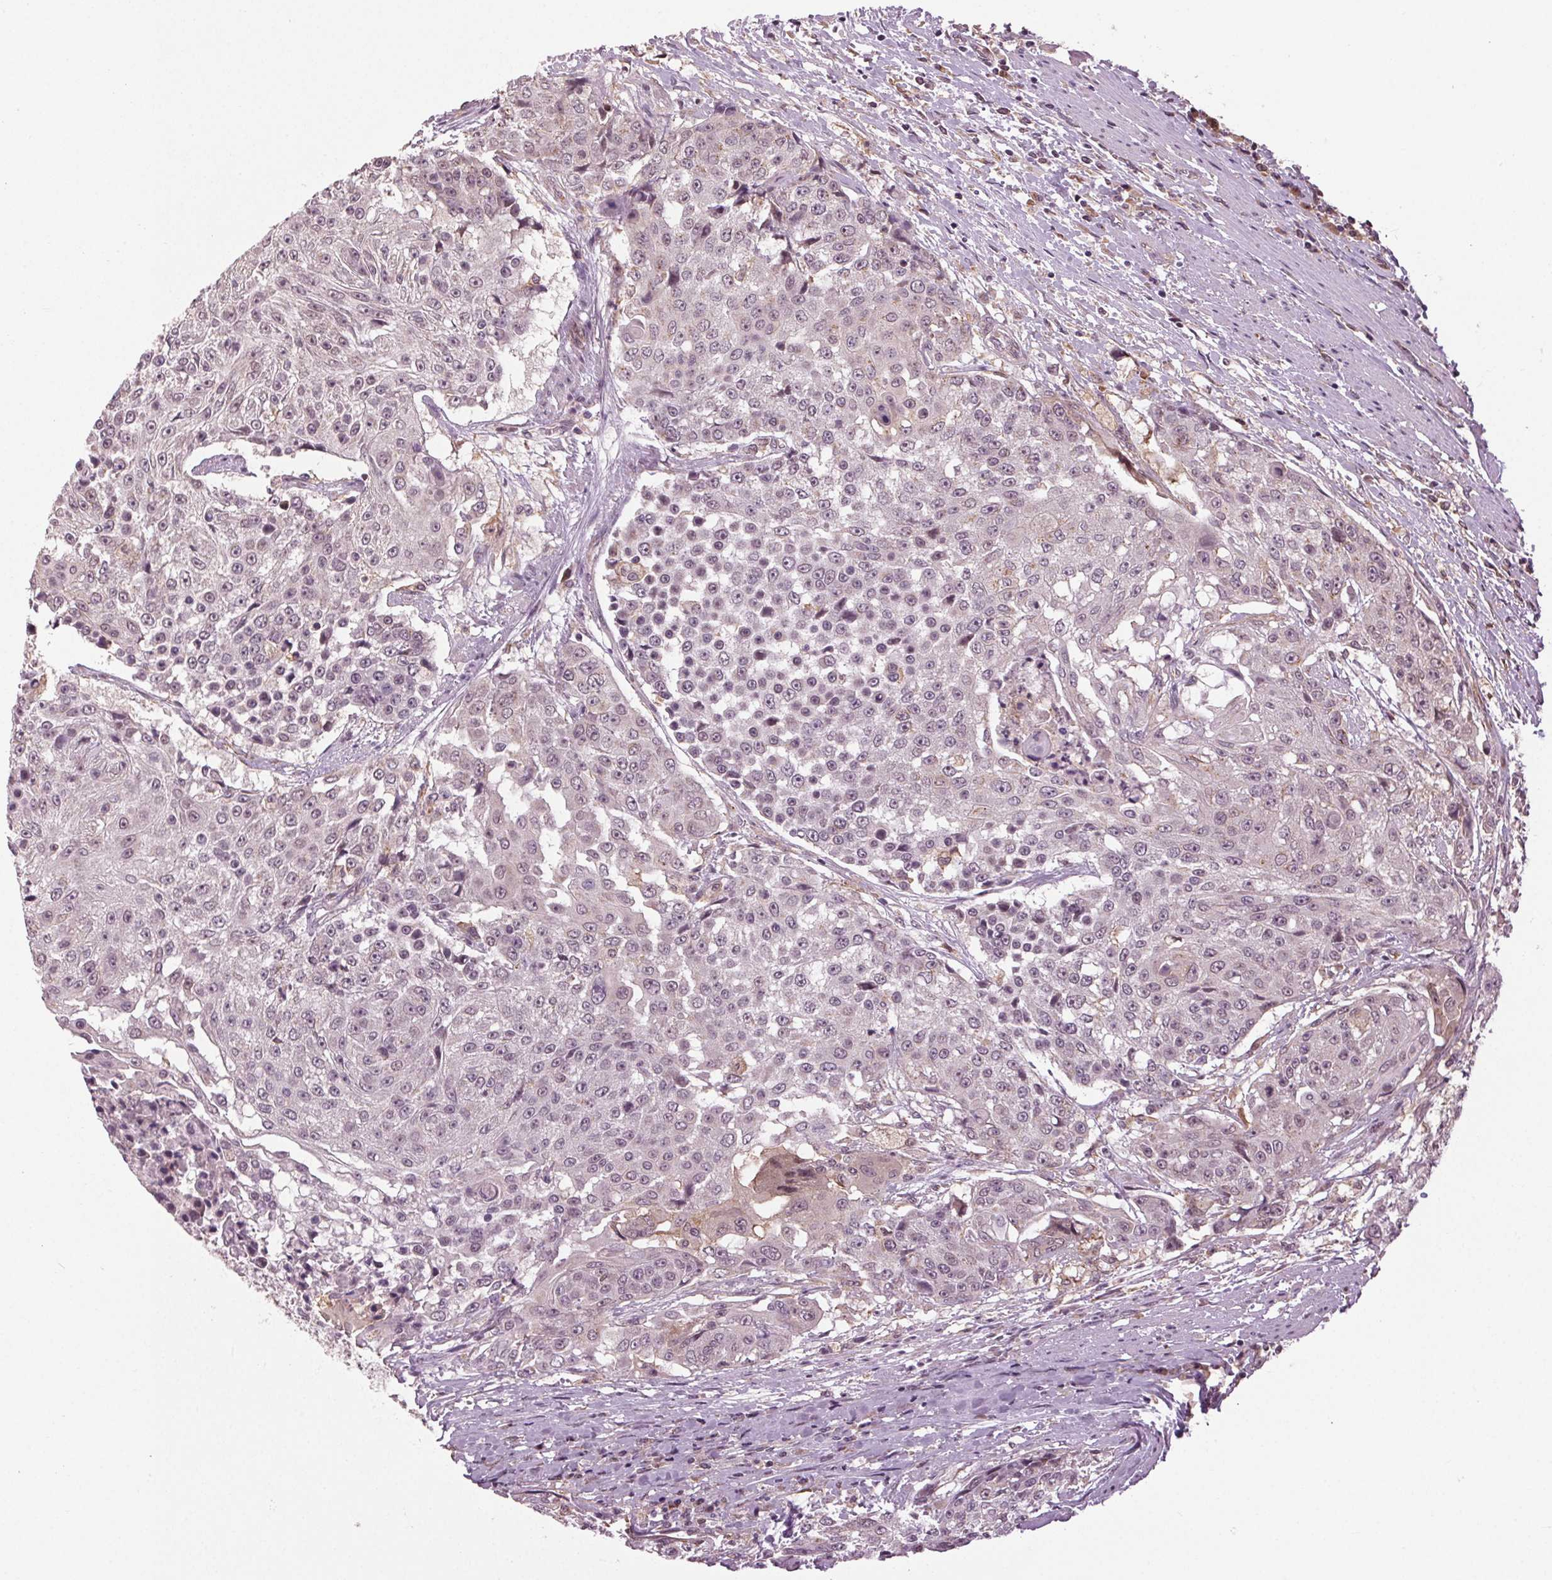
{"staining": {"intensity": "negative", "quantity": "none", "location": "none"}, "tissue": "urothelial cancer", "cell_type": "Tumor cells", "image_type": "cancer", "snomed": [{"axis": "morphology", "description": "Urothelial carcinoma, High grade"}, {"axis": "topography", "description": "Urinary bladder"}], "caption": "A micrograph of urothelial carcinoma (high-grade) stained for a protein exhibits no brown staining in tumor cells. The staining is performed using DAB (3,3'-diaminobenzidine) brown chromogen with nuclei counter-stained in using hematoxylin.", "gene": "BSDC1", "patient": {"sex": "female", "age": 63}}